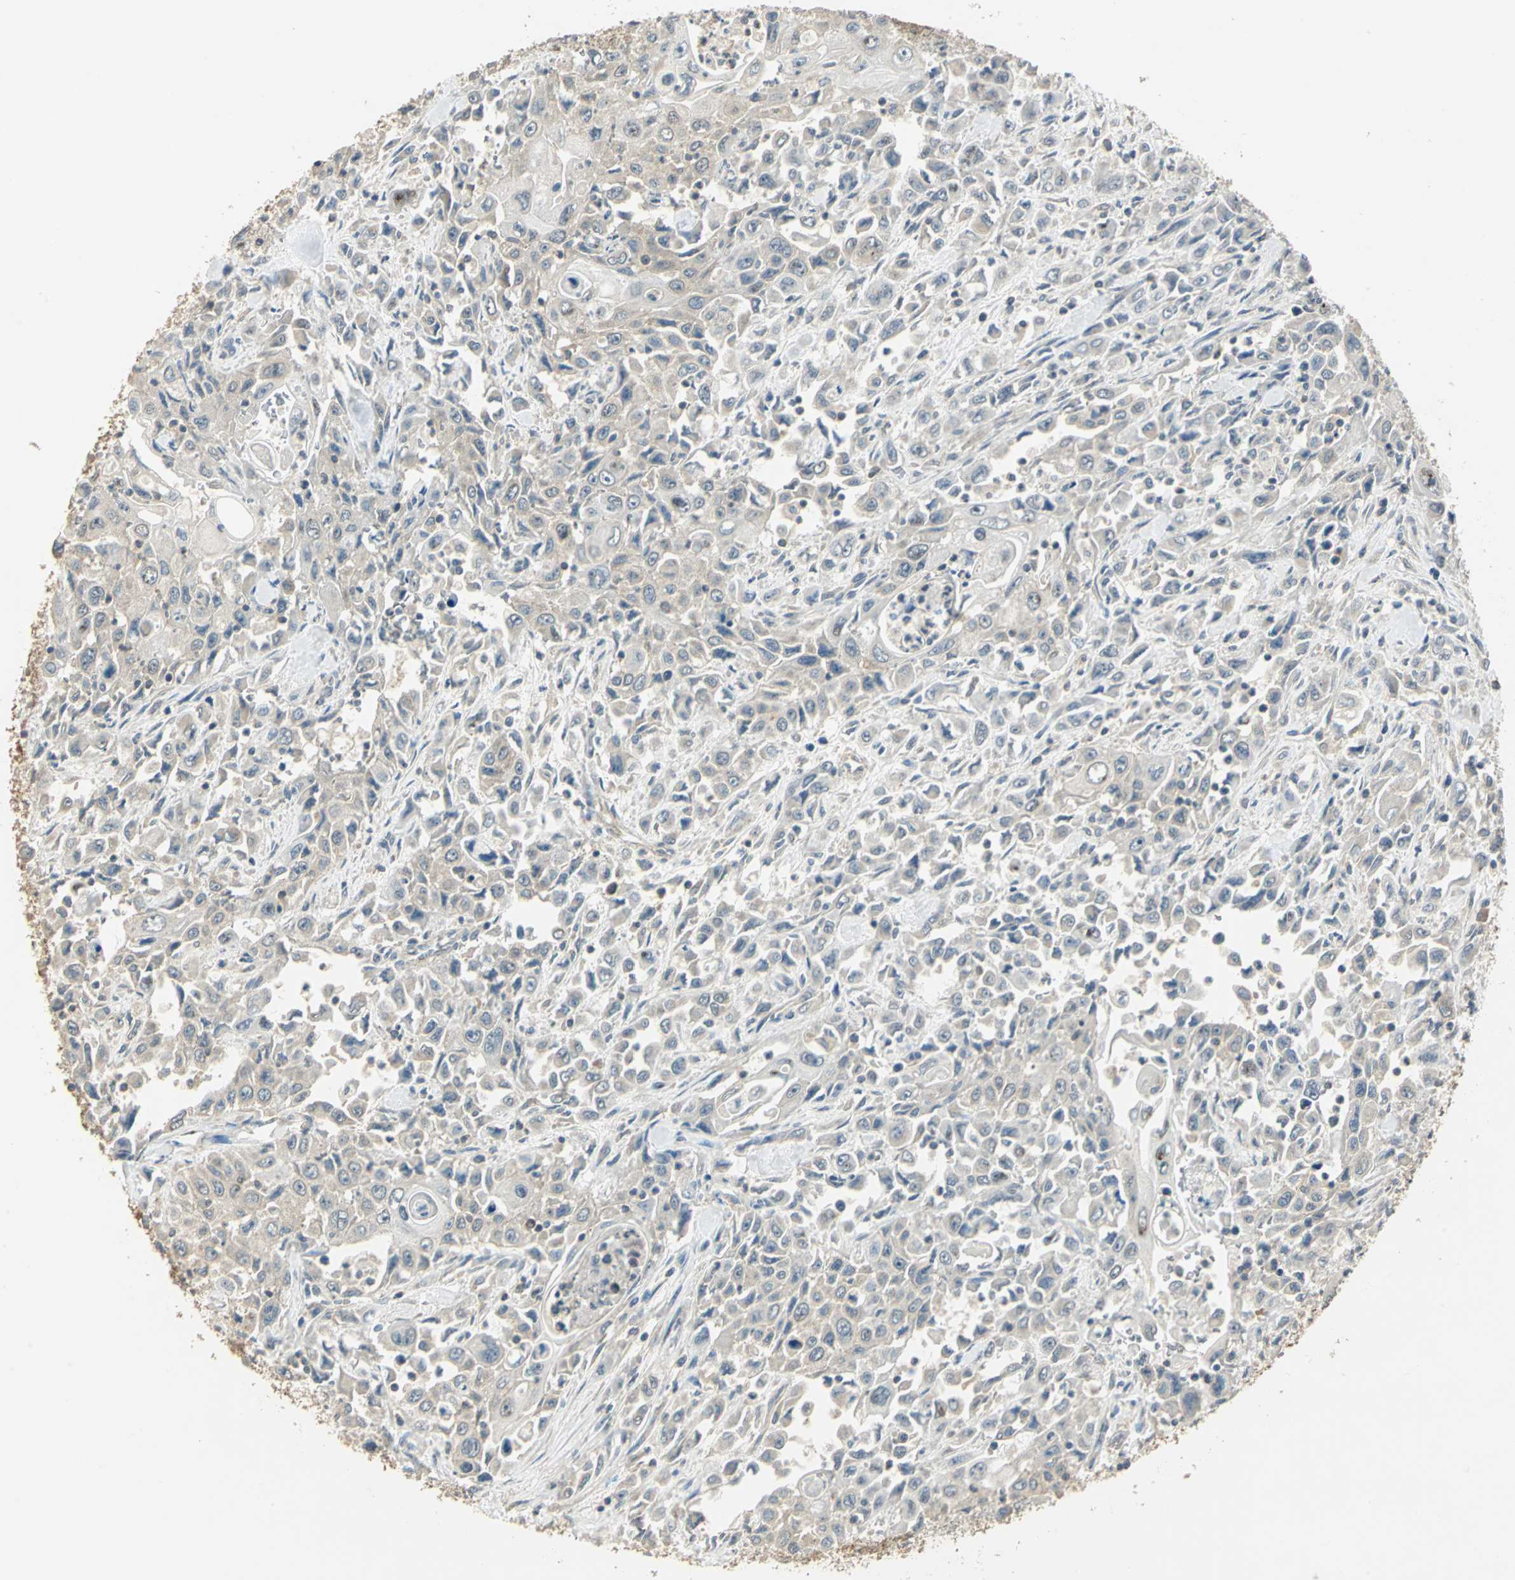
{"staining": {"intensity": "weak", "quantity": "25%-75%", "location": "cytoplasmic/membranous"}, "tissue": "pancreatic cancer", "cell_type": "Tumor cells", "image_type": "cancer", "snomed": [{"axis": "morphology", "description": "Adenocarcinoma, NOS"}, {"axis": "topography", "description": "Pancreas"}], "caption": "Immunohistochemistry micrograph of neoplastic tissue: human pancreatic adenocarcinoma stained using immunohistochemistry (IHC) reveals low levels of weak protein expression localized specifically in the cytoplasmic/membranous of tumor cells, appearing as a cytoplasmic/membranous brown color.", "gene": "SHC2", "patient": {"sex": "male", "age": 70}}